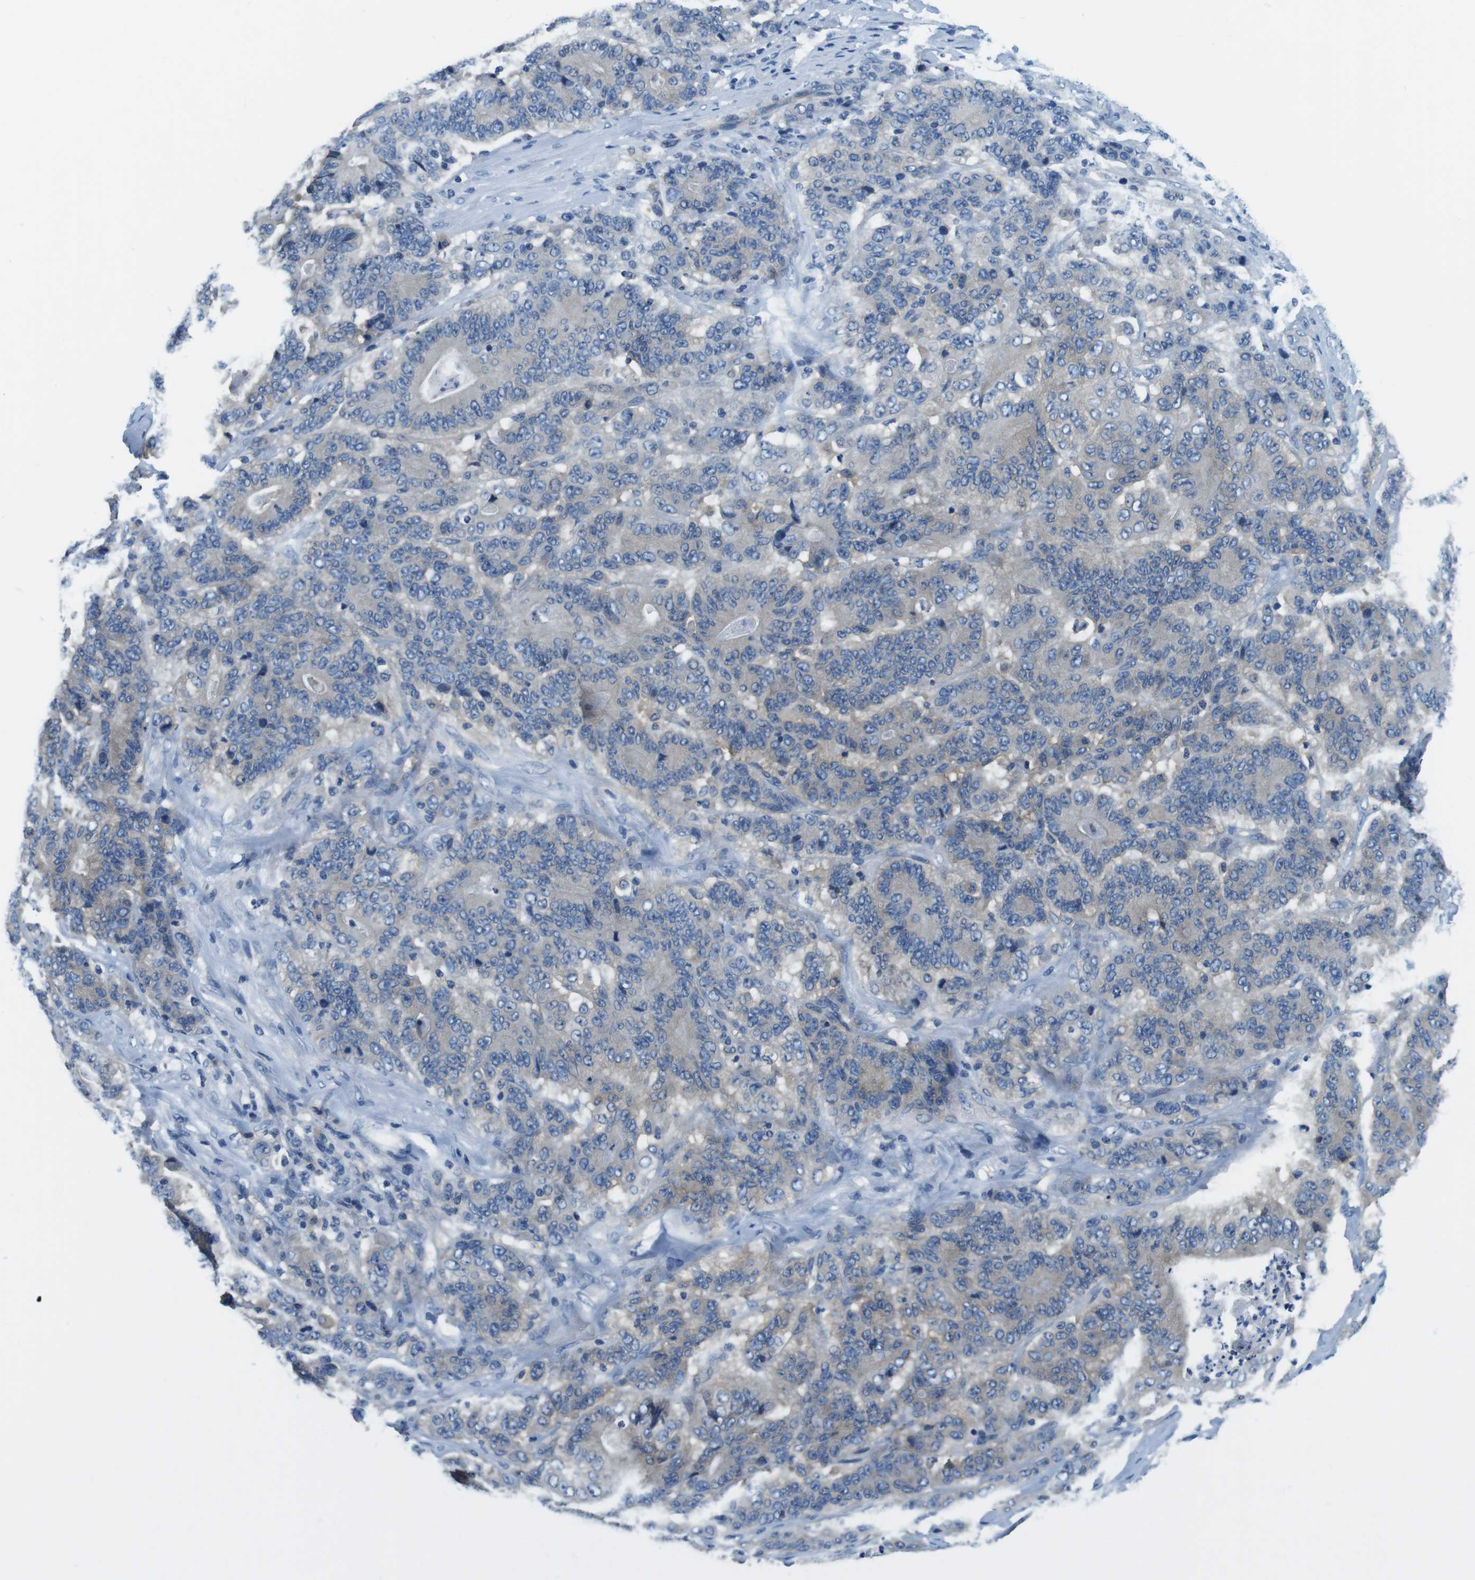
{"staining": {"intensity": "weak", "quantity": "<25%", "location": "cytoplasmic/membranous"}, "tissue": "stomach cancer", "cell_type": "Tumor cells", "image_type": "cancer", "snomed": [{"axis": "morphology", "description": "Adenocarcinoma, NOS"}, {"axis": "topography", "description": "Stomach"}], "caption": "Immunohistochemistry photomicrograph of neoplastic tissue: human stomach cancer (adenocarcinoma) stained with DAB exhibits no significant protein staining in tumor cells.", "gene": "DENND4C", "patient": {"sex": "female", "age": 73}}